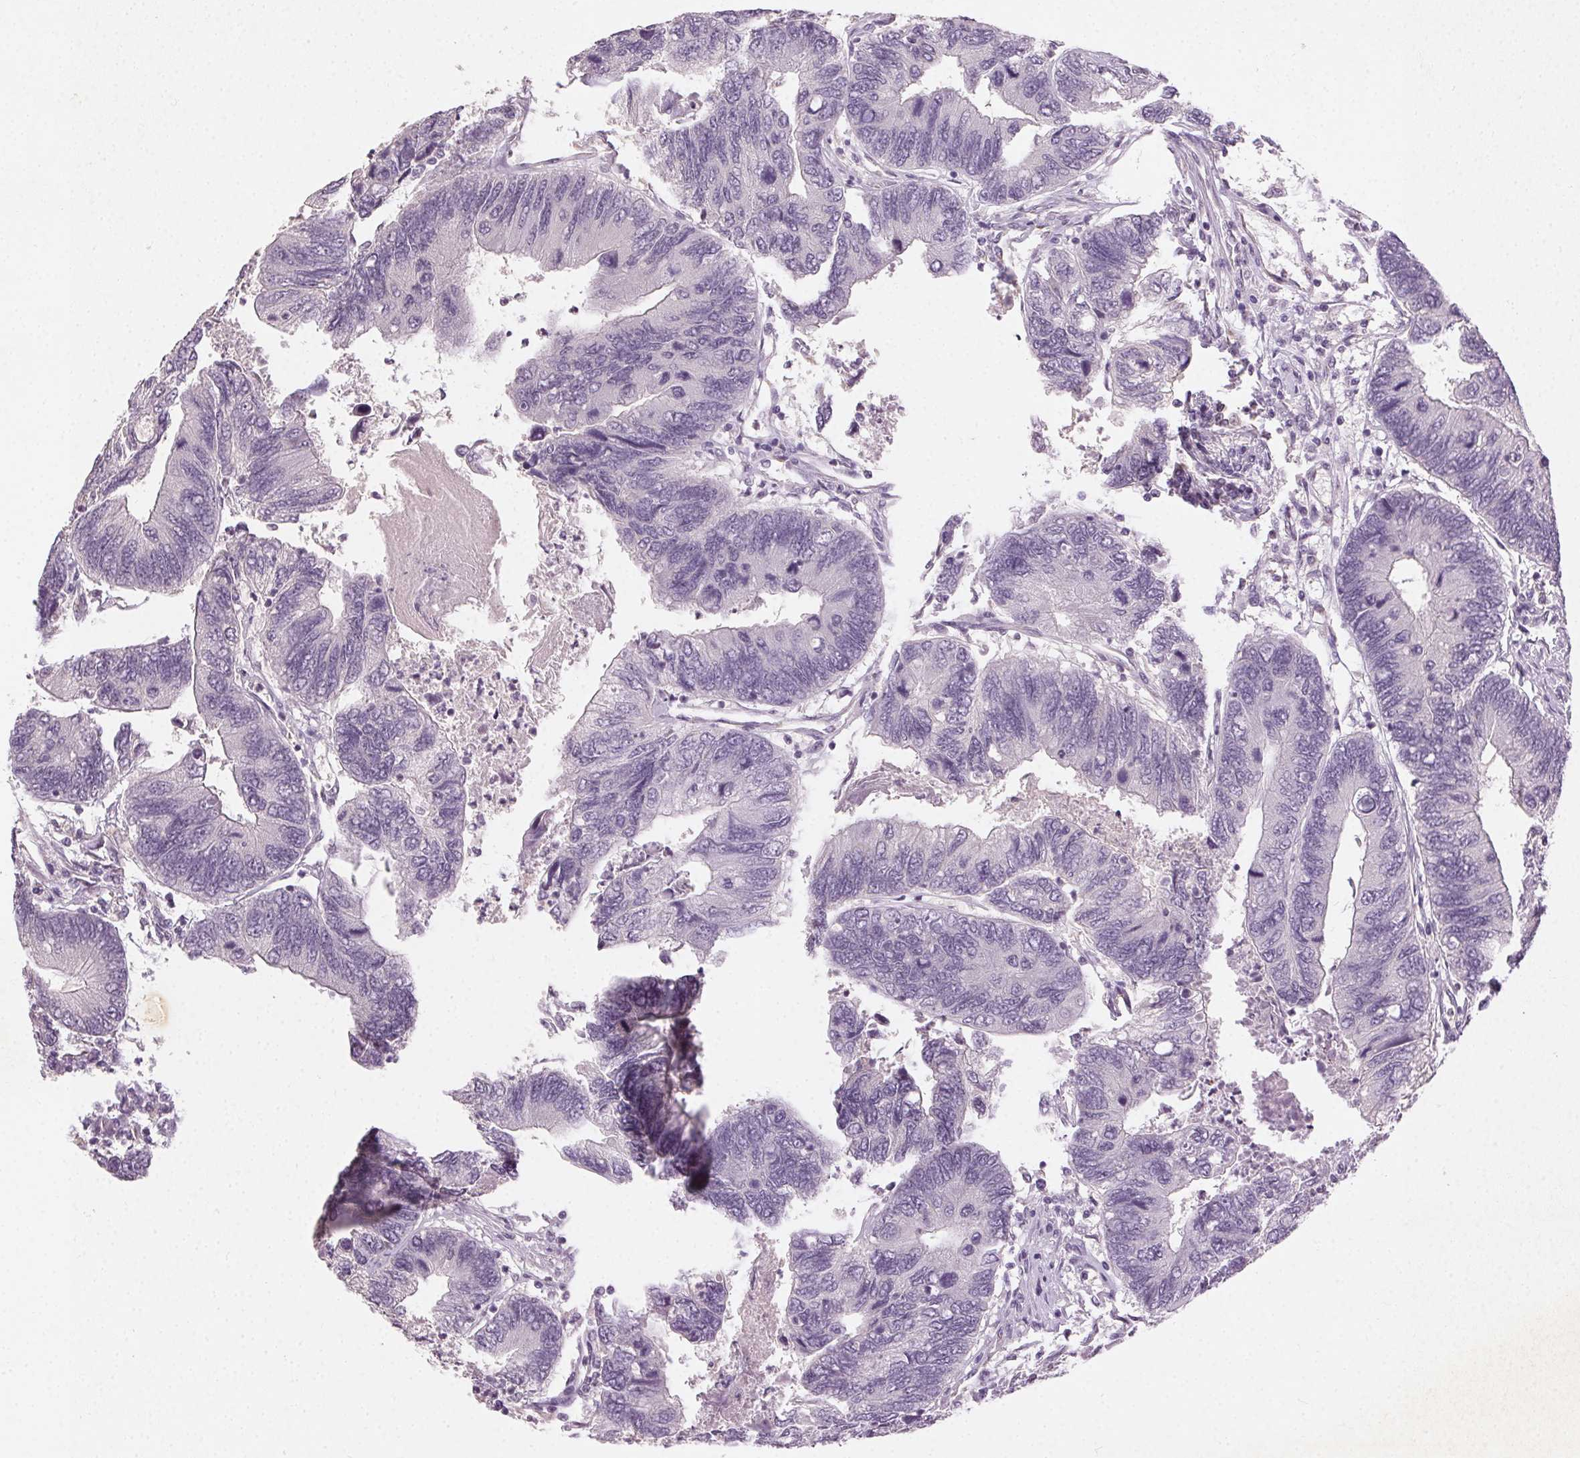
{"staining": {"intensity": "negative", "quantity": "none", "location": "none"}, "tissue": "colorectal cancer", "cell_type": "Tumor cells", "image_type": "cancer", "snomed": [{"axis": "morphology", "description": "Adenocarcinoma, NOS"}, {"axis": "topography", "description": "Colon"}], "caption": "Tumor cells show no significant protein positivity in colorectal cancer.", "gene": "CLTRN", "patient": {"sex": "female", "age": 67}}